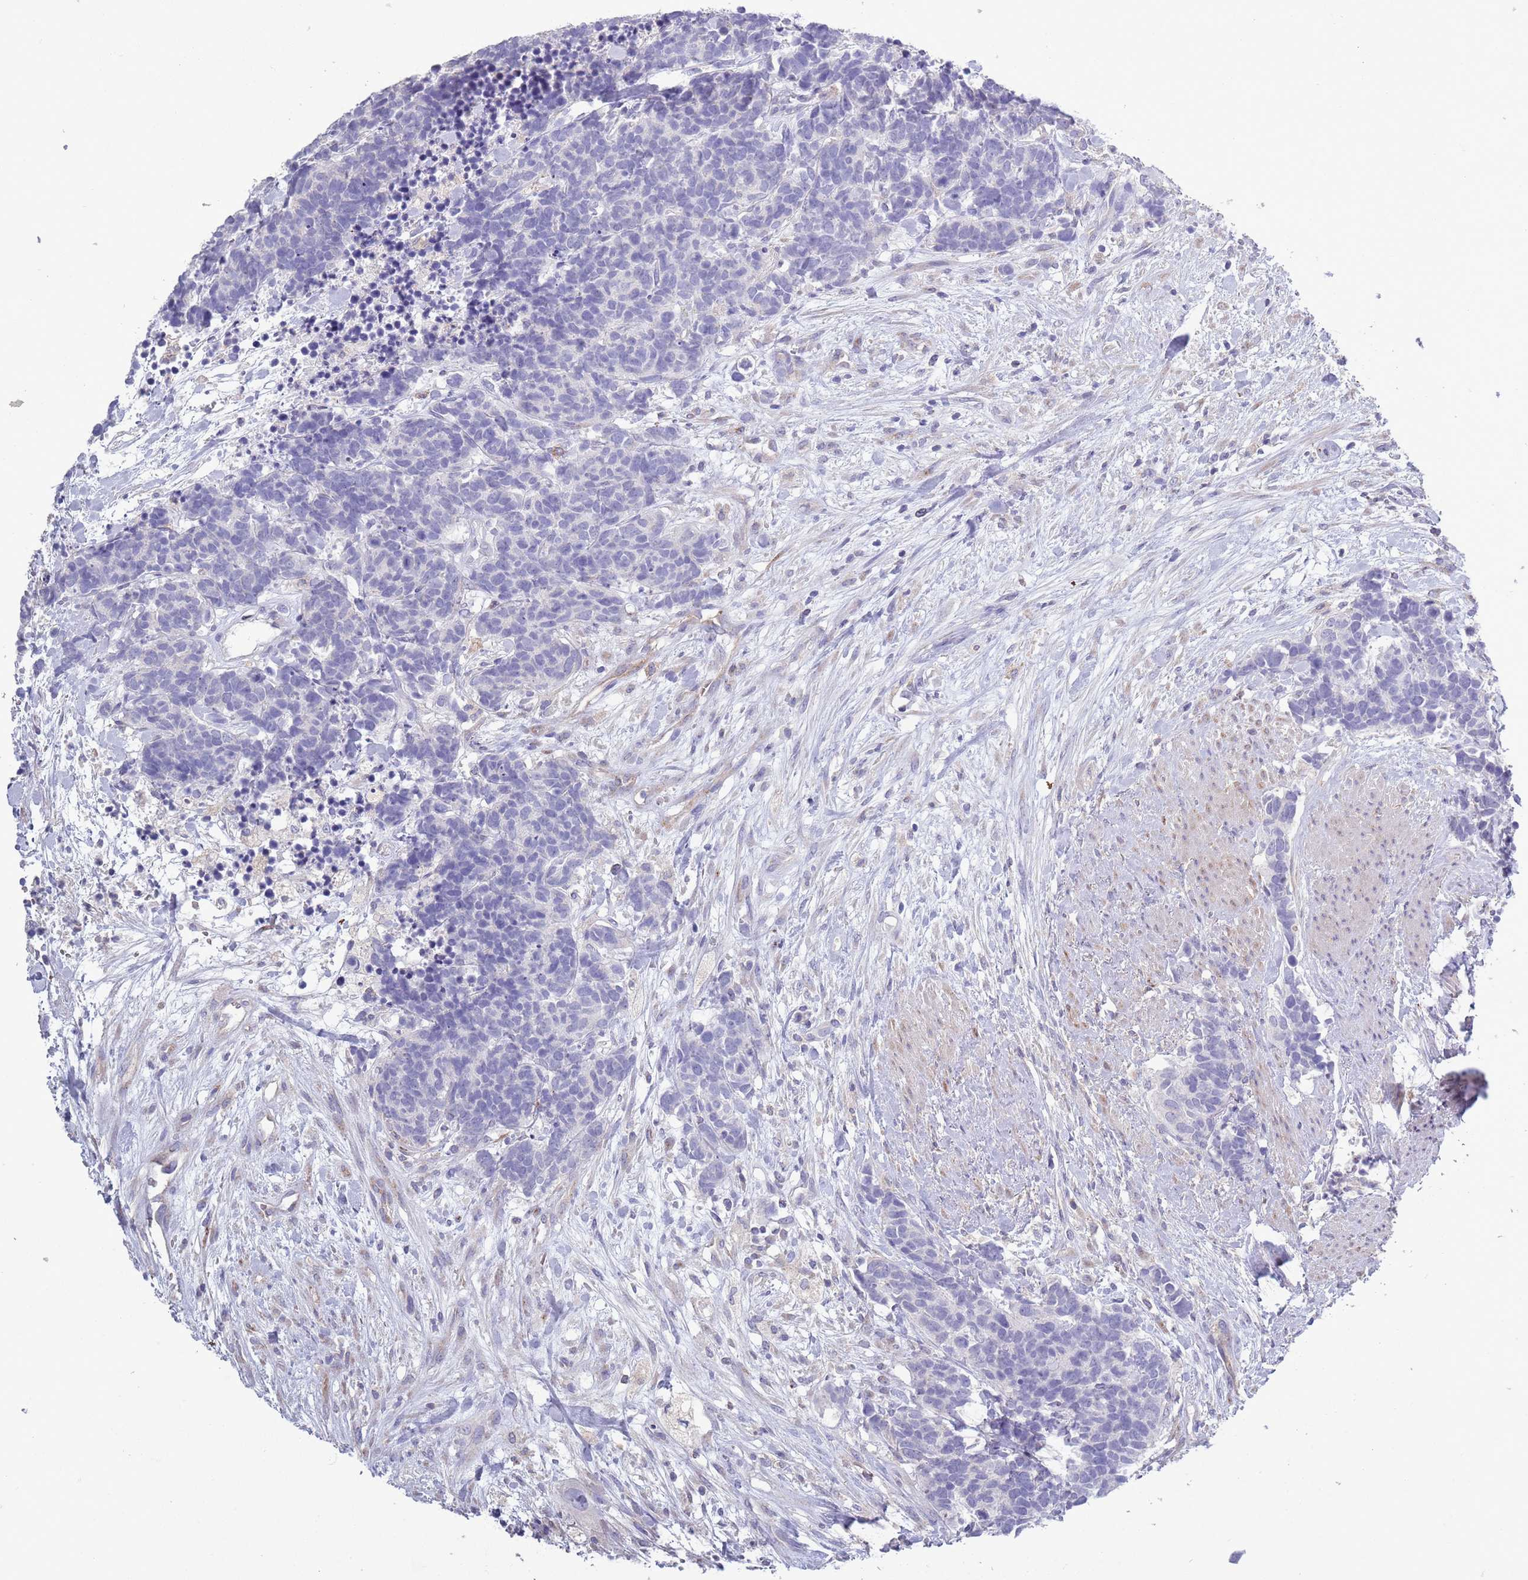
{"staining": {"intensity": "negative", "quantity": "none", "location": "none"}, "tissue": "carcinoid", "cell_type": "Tumor cells", "image_type": "cancer", "snomed": [{"axis": "morphology", "description": "Carcinoma, NOS"}, {"axis": "morphology", "description": "Carcinoid, malignant, NOS"}, {"axis": "topography", "description": "Prostate"}], "caption": "Immunohistochemistry of human carcinoid exhibits no expression in tumor cells.", "gene": "ACSBG1", "patient": {"sex": "male", "age": 57}}